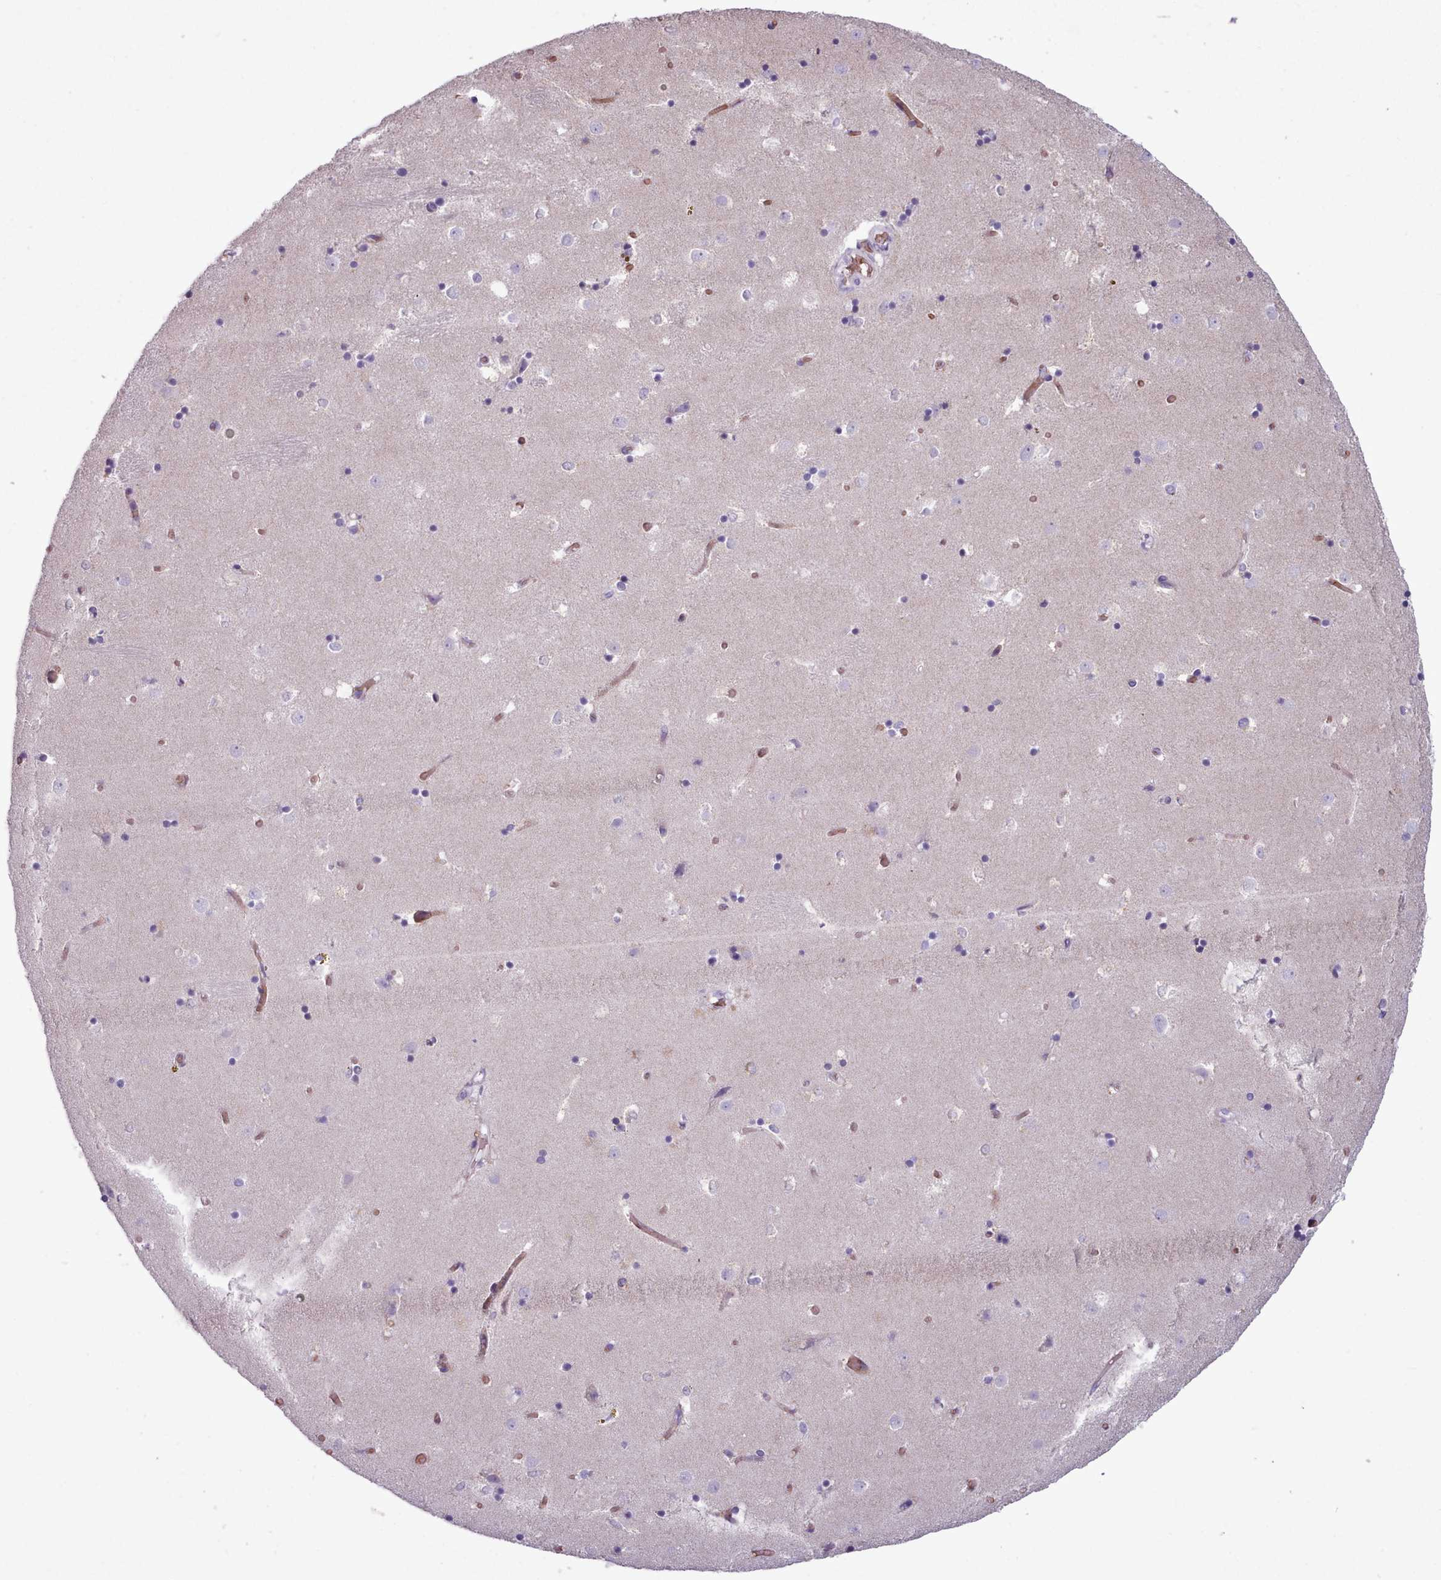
{"staining": {"intensity": "negative", "quantity": "none", "location": "none"}, "tissue": "caudate", "cell_type": "Glial cells", "image_type": "normal", "snomed": [{"axis": "morphology", "description": "Normal tissue, NOS"}, {"axis": "topography", "description": "Lateral ventricle wall"}], "caption": "DAB immunohistochemical staining of normal caudate demonstrates no significant expression in glial cells.", "gene": "AK4P3", "patient": {"sex": "female", "age": 52}}